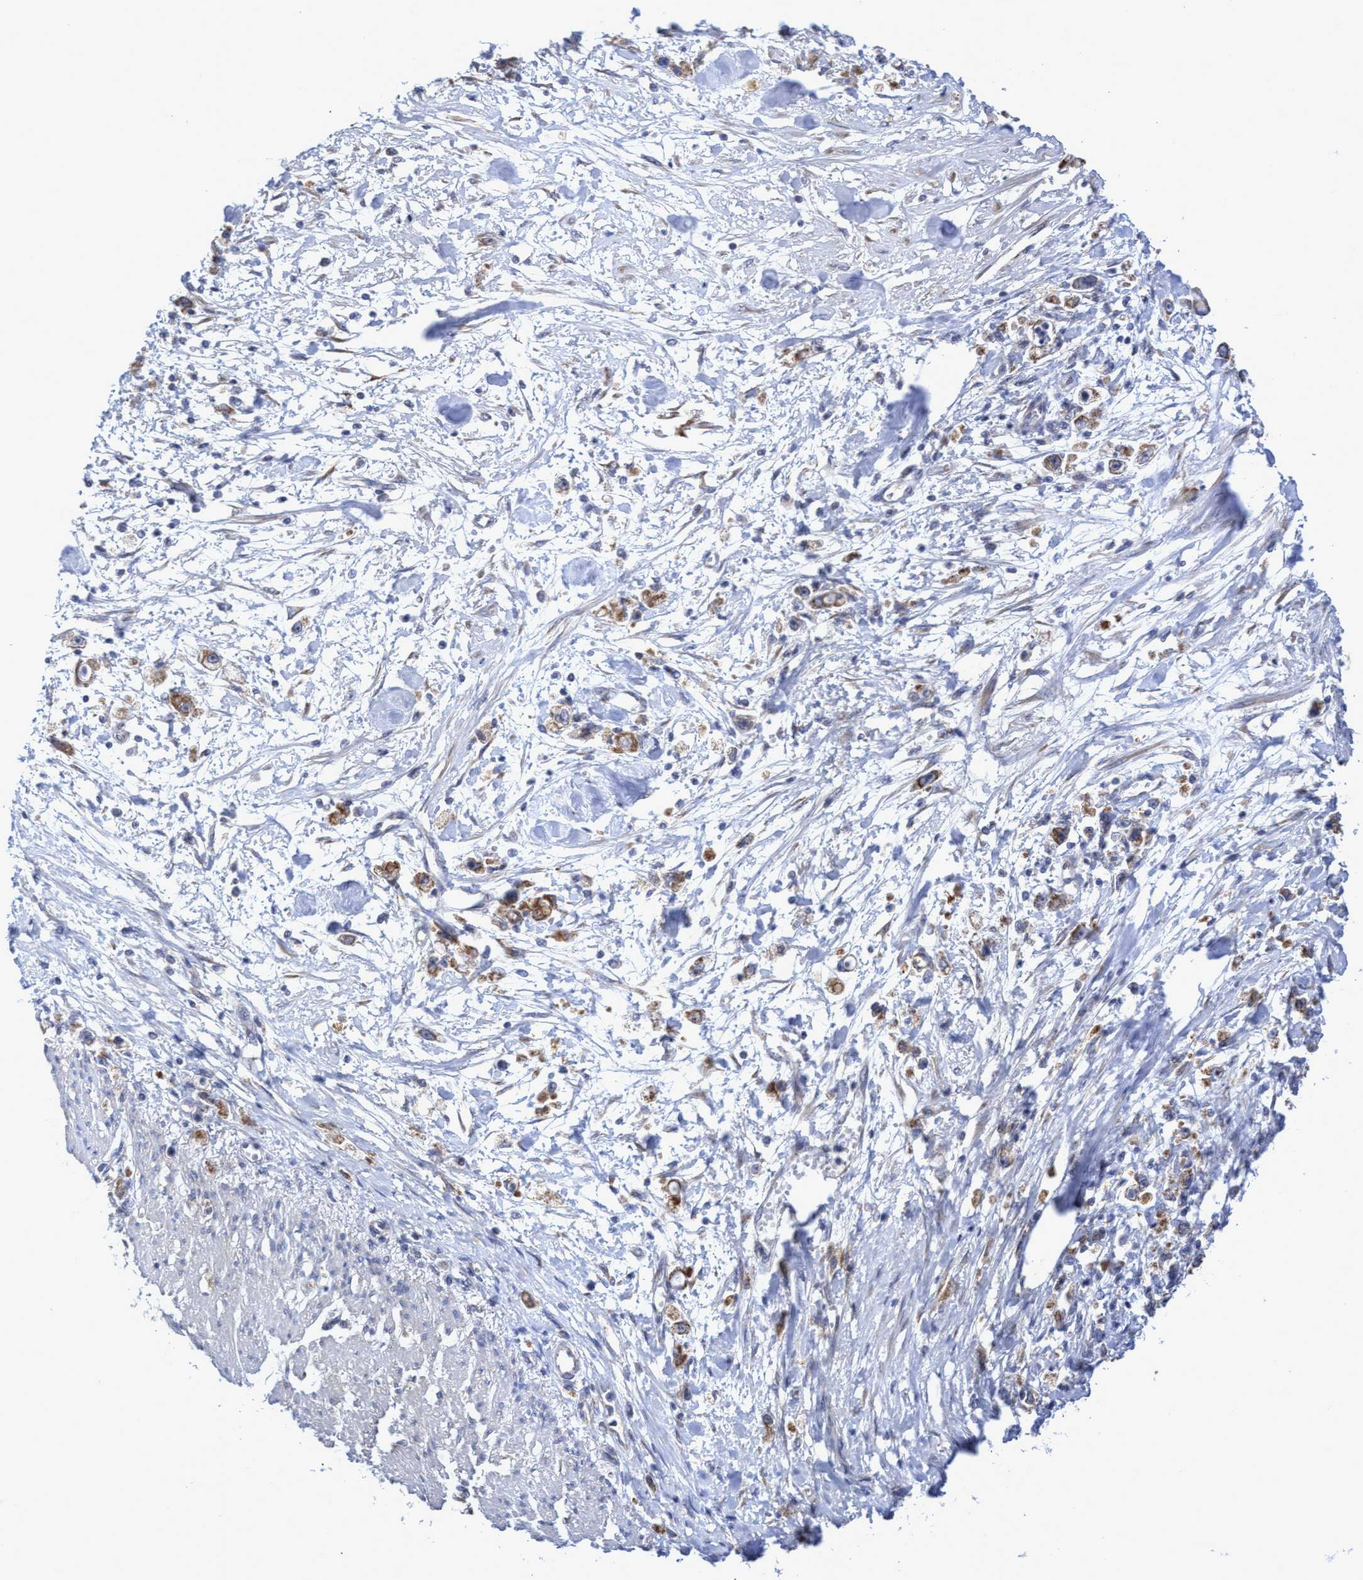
{"staining": {"intensity": "moderate", "quantity": ">75%", "location": "cytoplasmic/membranous"}, "tissue": "stomach cancer", "cell_type": "Tumor cells", "image_type": "cancer", "snomed": [{"axis": "morphology", "description": "Adenocarcinoma, NOS"}, {"axis": "topography", "description": "Stomach"}], "caption": "A brown stain labels moderate cytoplasmic/membranous staining of a protein in stomach cancer (adenocarcinoma) tumor cells. (DAB IHC, brown staining for protein, blue staining for nuclei).", "gene": "NAT16", "patient": {"sex": "female", "age": 59}}